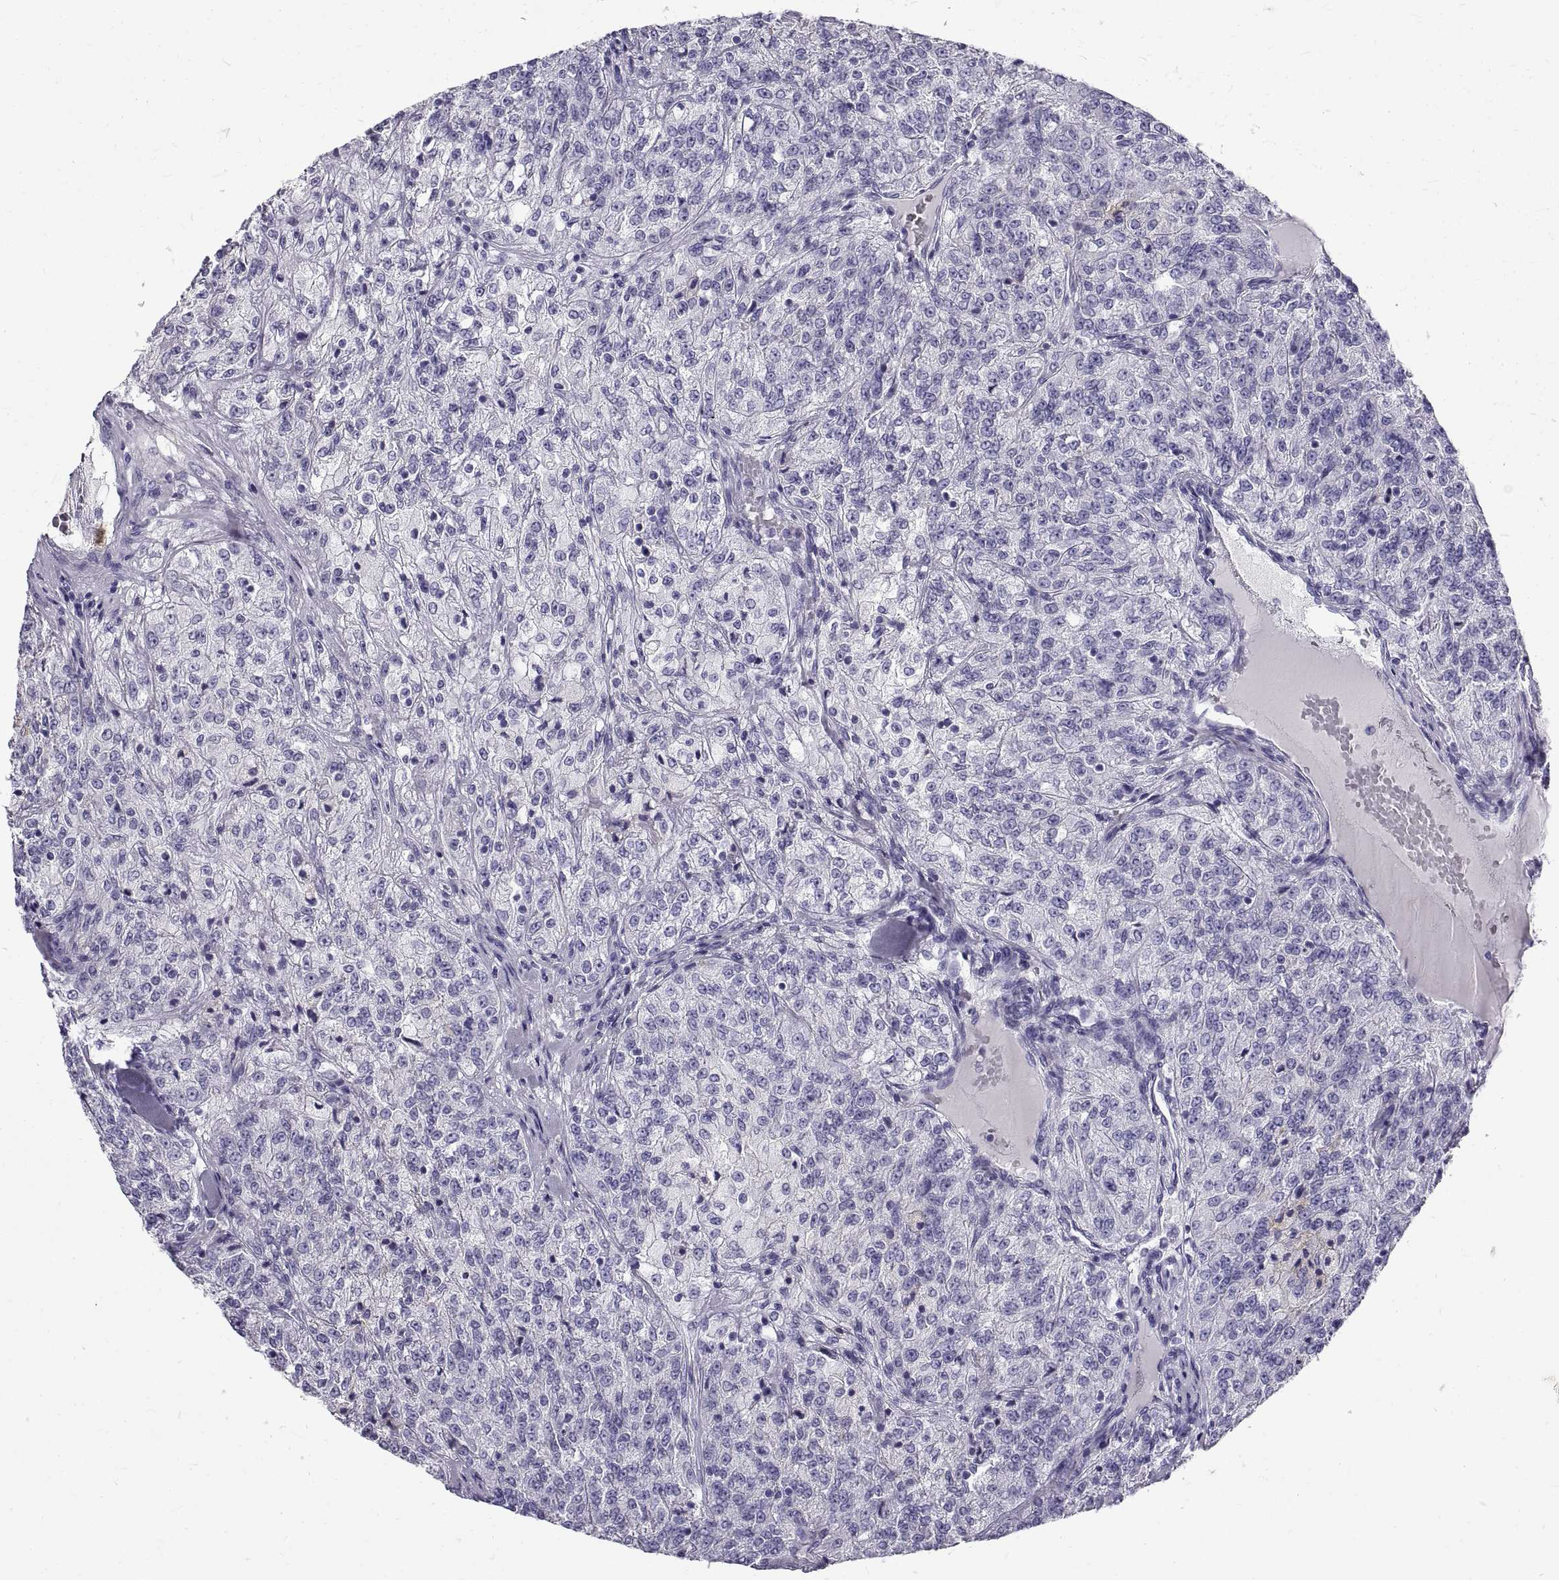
{"staining": {"intensity": "negative", "quantity": "none", "location": "none"}, "tissue": "renal cancer", "cell_type": "Tumor cells", "image_type": "cancer", "snomed": [{"axis": "morphology", "description": "Adenocarcinoma, NOS"}, {"axis": "topography", "description": "Kidney"}], "caption": "The immunohistochemistry (IHC) micrograph has no significant expression in tumor cells of renal cancer (adenocarcinoma) tissue. (DAB immunohistochemistry with hematoxylin counter stain).", "gene": "GNG12", "patient": {"sex": "female", "age": 63}}